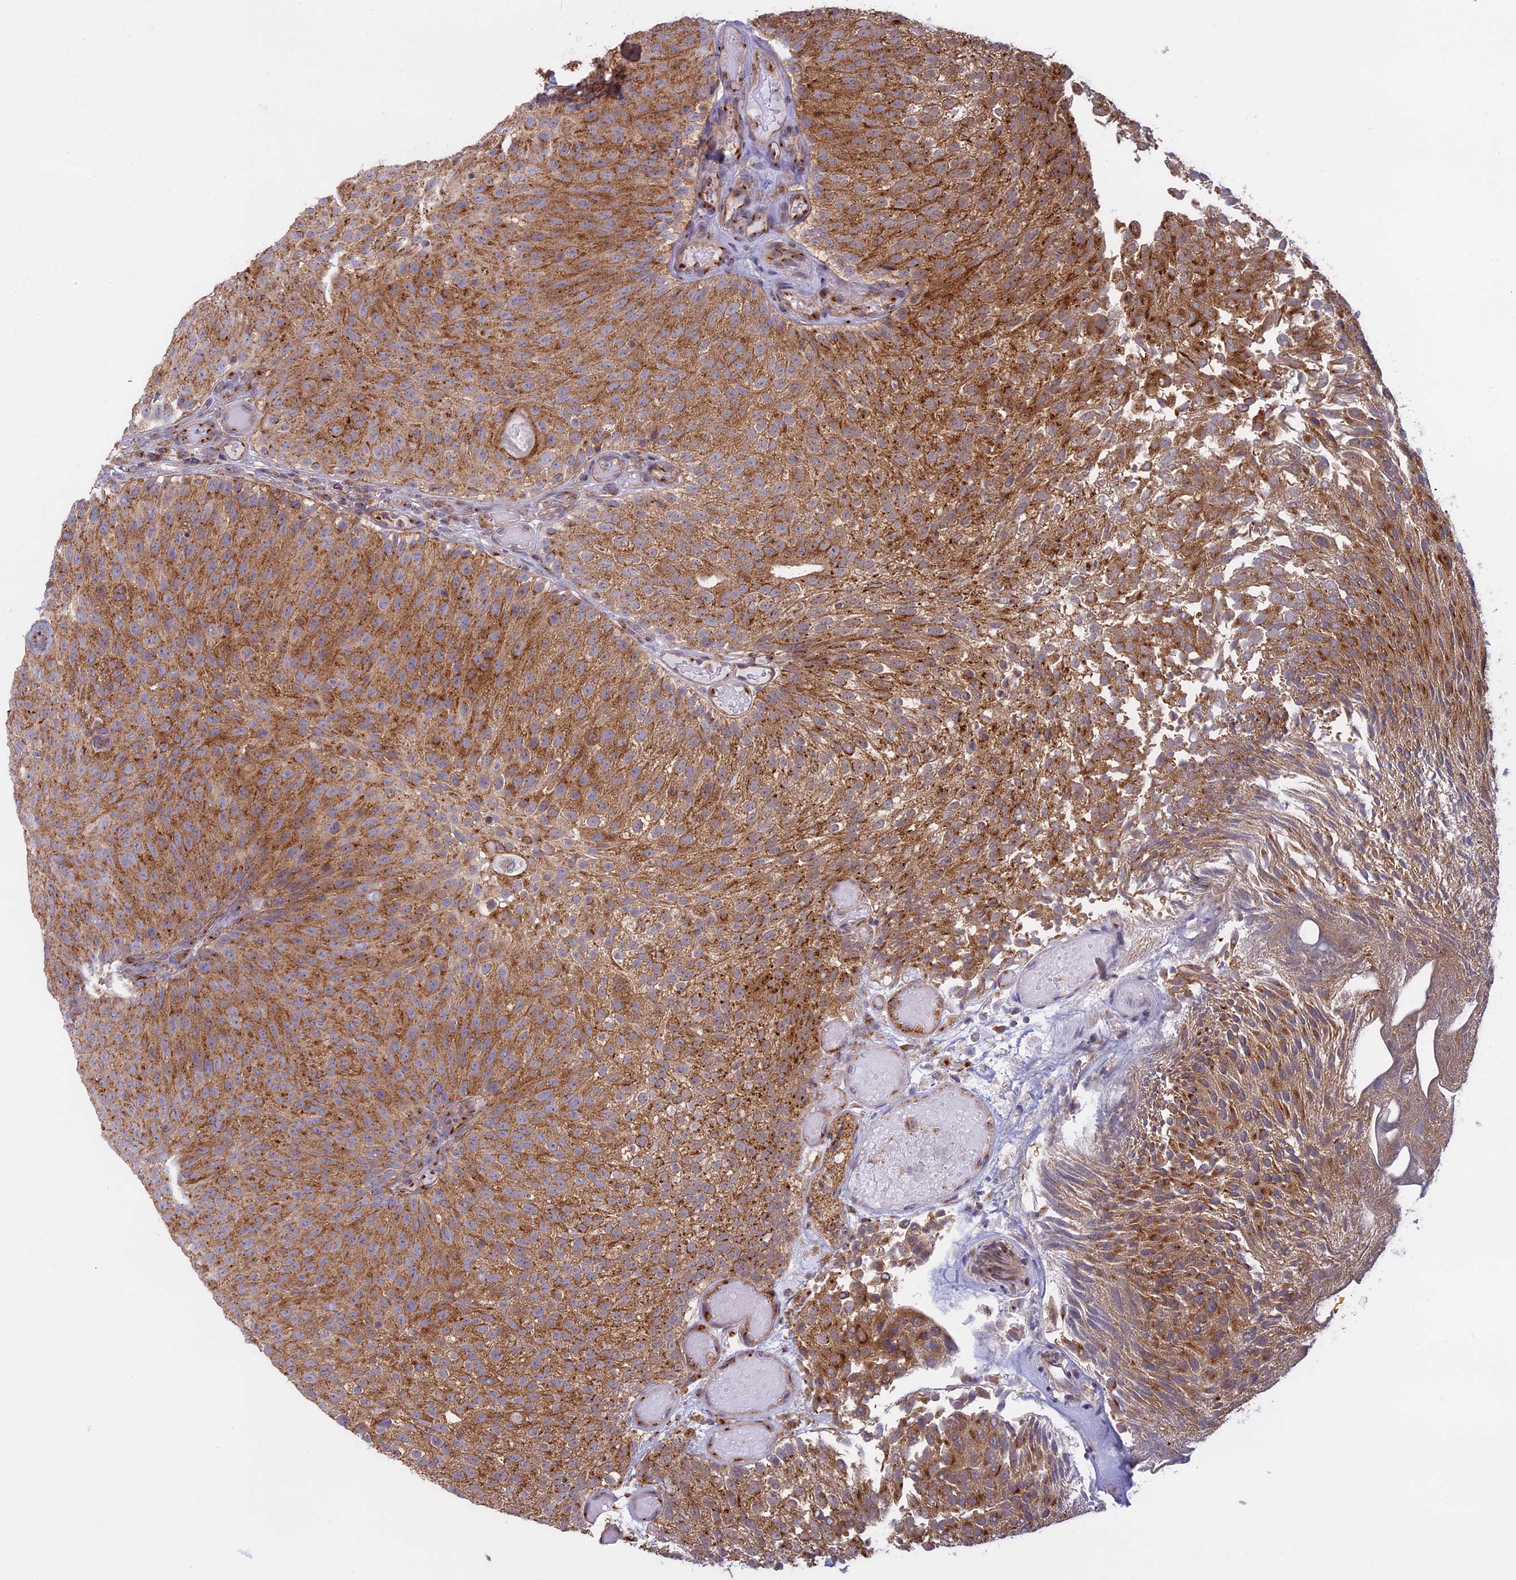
{"staining": {"intensity": "moderate", "quantity": ">75%", "location": "cytoplasmic/membranous"}, "tissue": "urothelial cancer", "cell_type": "Tumor cells", "image_type": "cancer", "snomed": [{"axis": "morphology", "description": "Urothelial carcinoma, Low grade"}, {"axis": "topography", "description": "Urinary bladder"}], "caption": "High-power microscopy captured an immunohistochemistry photomicrograph of urothelial cancer, revealing moderate cytoplasmic/membranous staining in about >75% of tumor cells.", "gene": "CLINT1", "patient": {"sex": "male", "age": 78}}